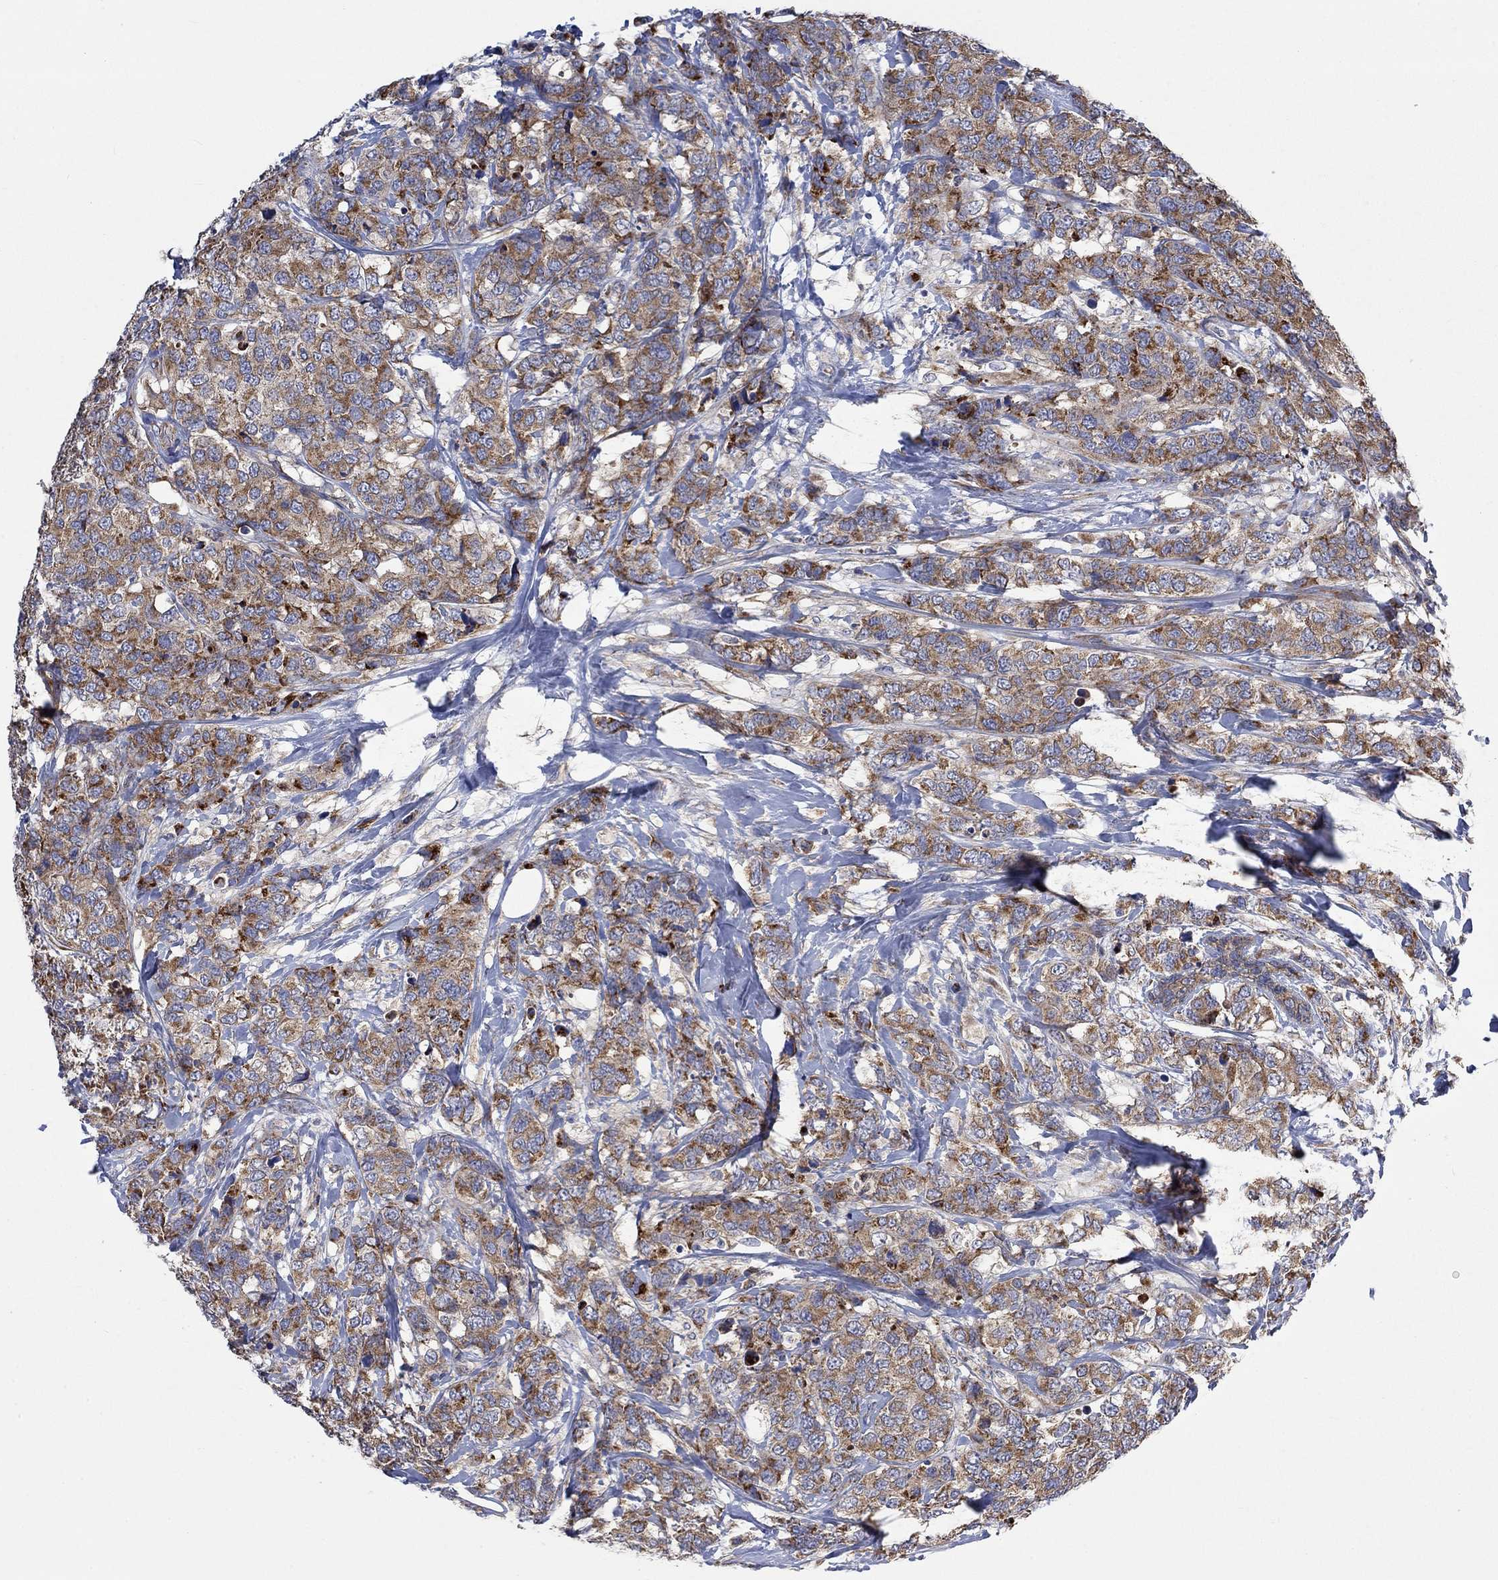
{"staining": {"intensity": "moderate", "quantity": "25%-75%", "location": "cytoplasmic/membranous"}, "tissue": "breast cancer", "cell_type": "Tumor cells", "image_type": "cancer", "snomed": [{"axis": "morphology", "description": "Lobular carcinoma"}, {"axis": "topography", "description": "Breast"}], "caption": "Protein staining demonstrates moderate cytoplasmic/membranous staining in approximately 25%-75% of tumor cells in lobular carcinoma (breast).", "gene": "RPLP0", "patient": {"sex": "female", "age": 59}}